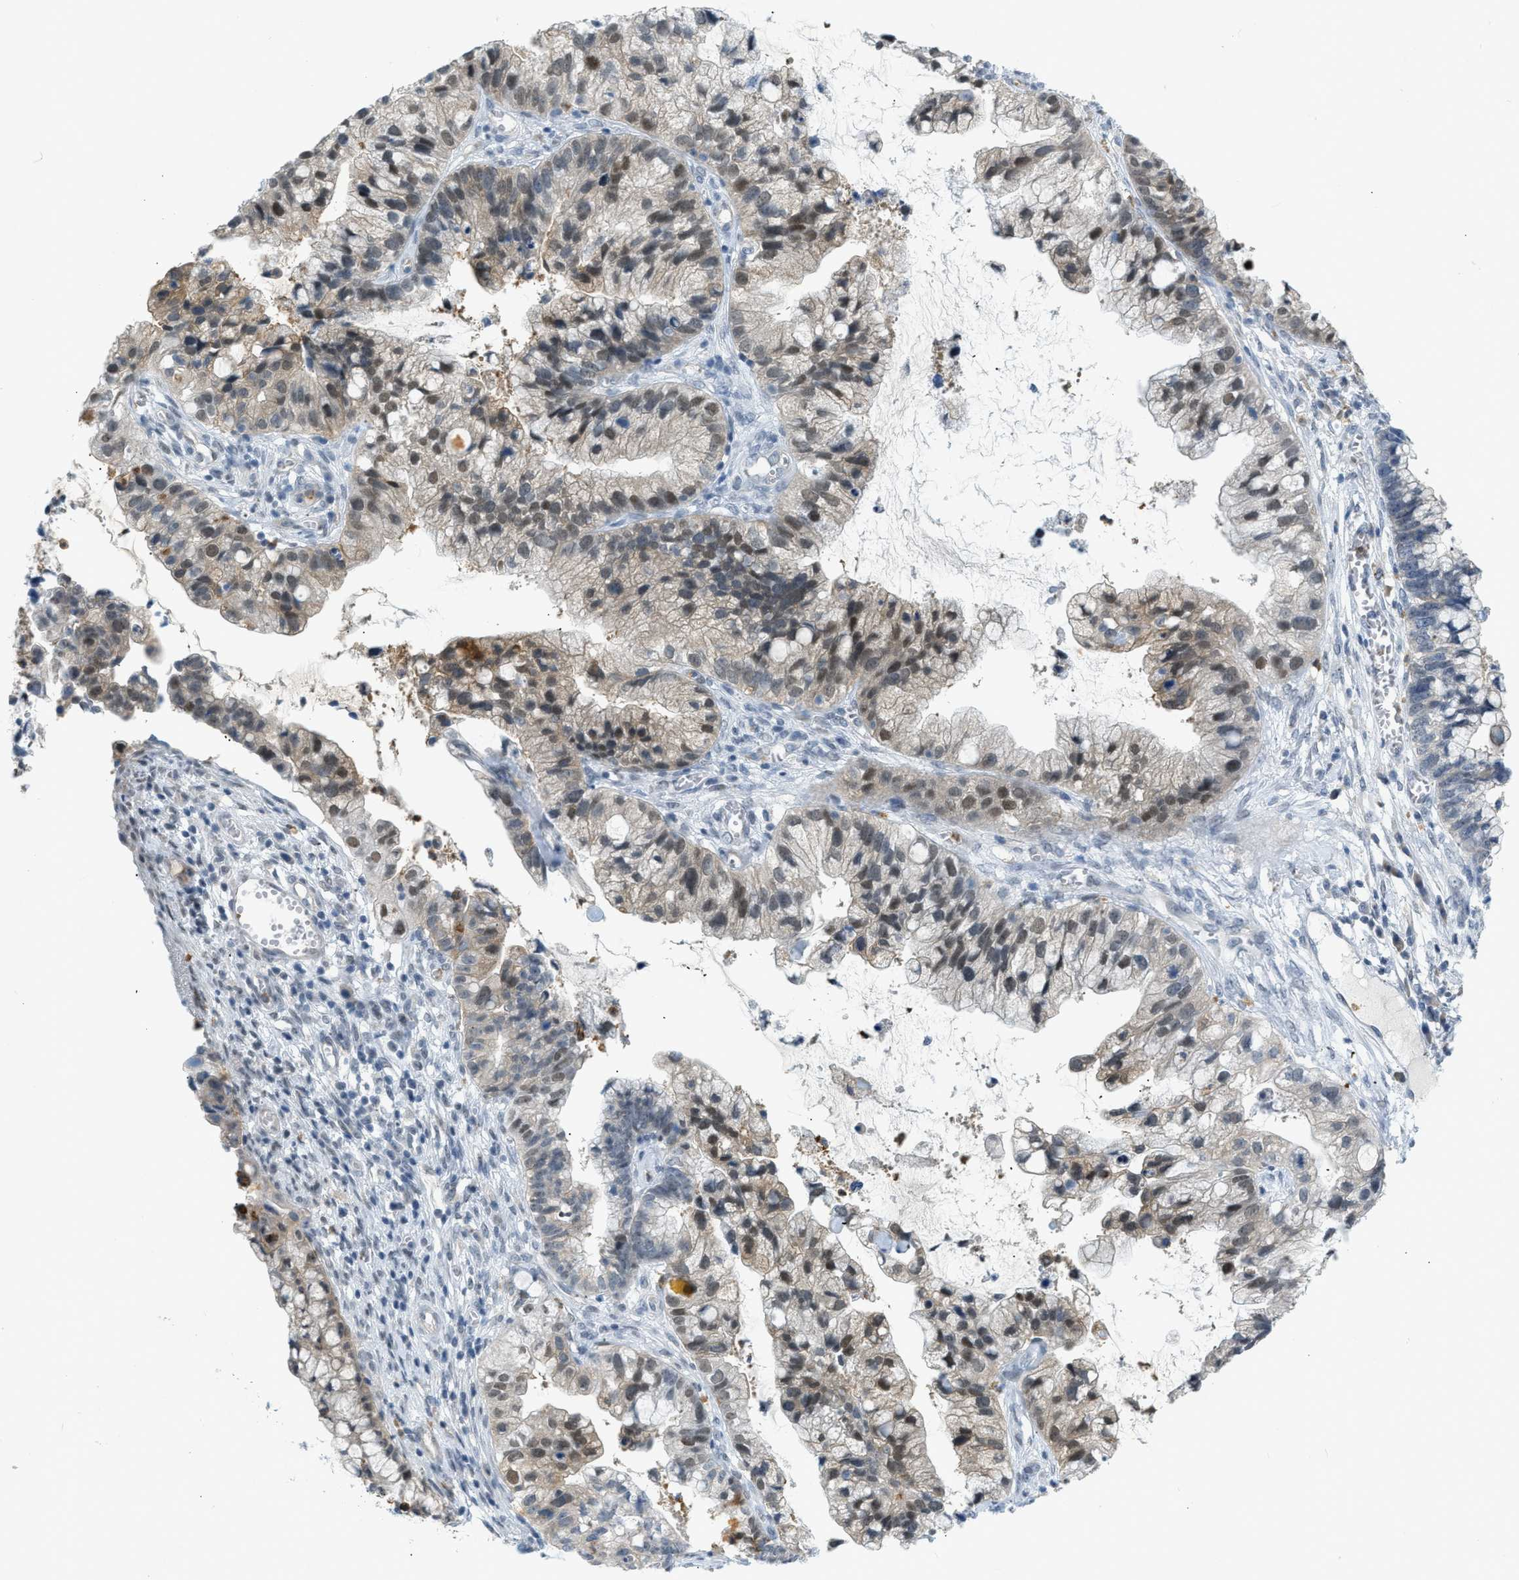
{"staining": {"intensity": "weak", "quantity": "25%-75%", "location": "nuclear"}, "tissue": "cervical cancer", "cell_type": "Tumor cells", "image_type": "cancer", "snomed": [{"axis": "morphology", "description": "Adenocarcinoma, NOS"}, {"axis": "topography", "description": "Cervix"}], "caption": "Cervical adenocarcinoma stained for a protein (brown) shows weak nuclear positive staining in about 25%-75% of tumor cells.", "gene": "ZNF408", "patient": {"sex": "female", "age": 44}}